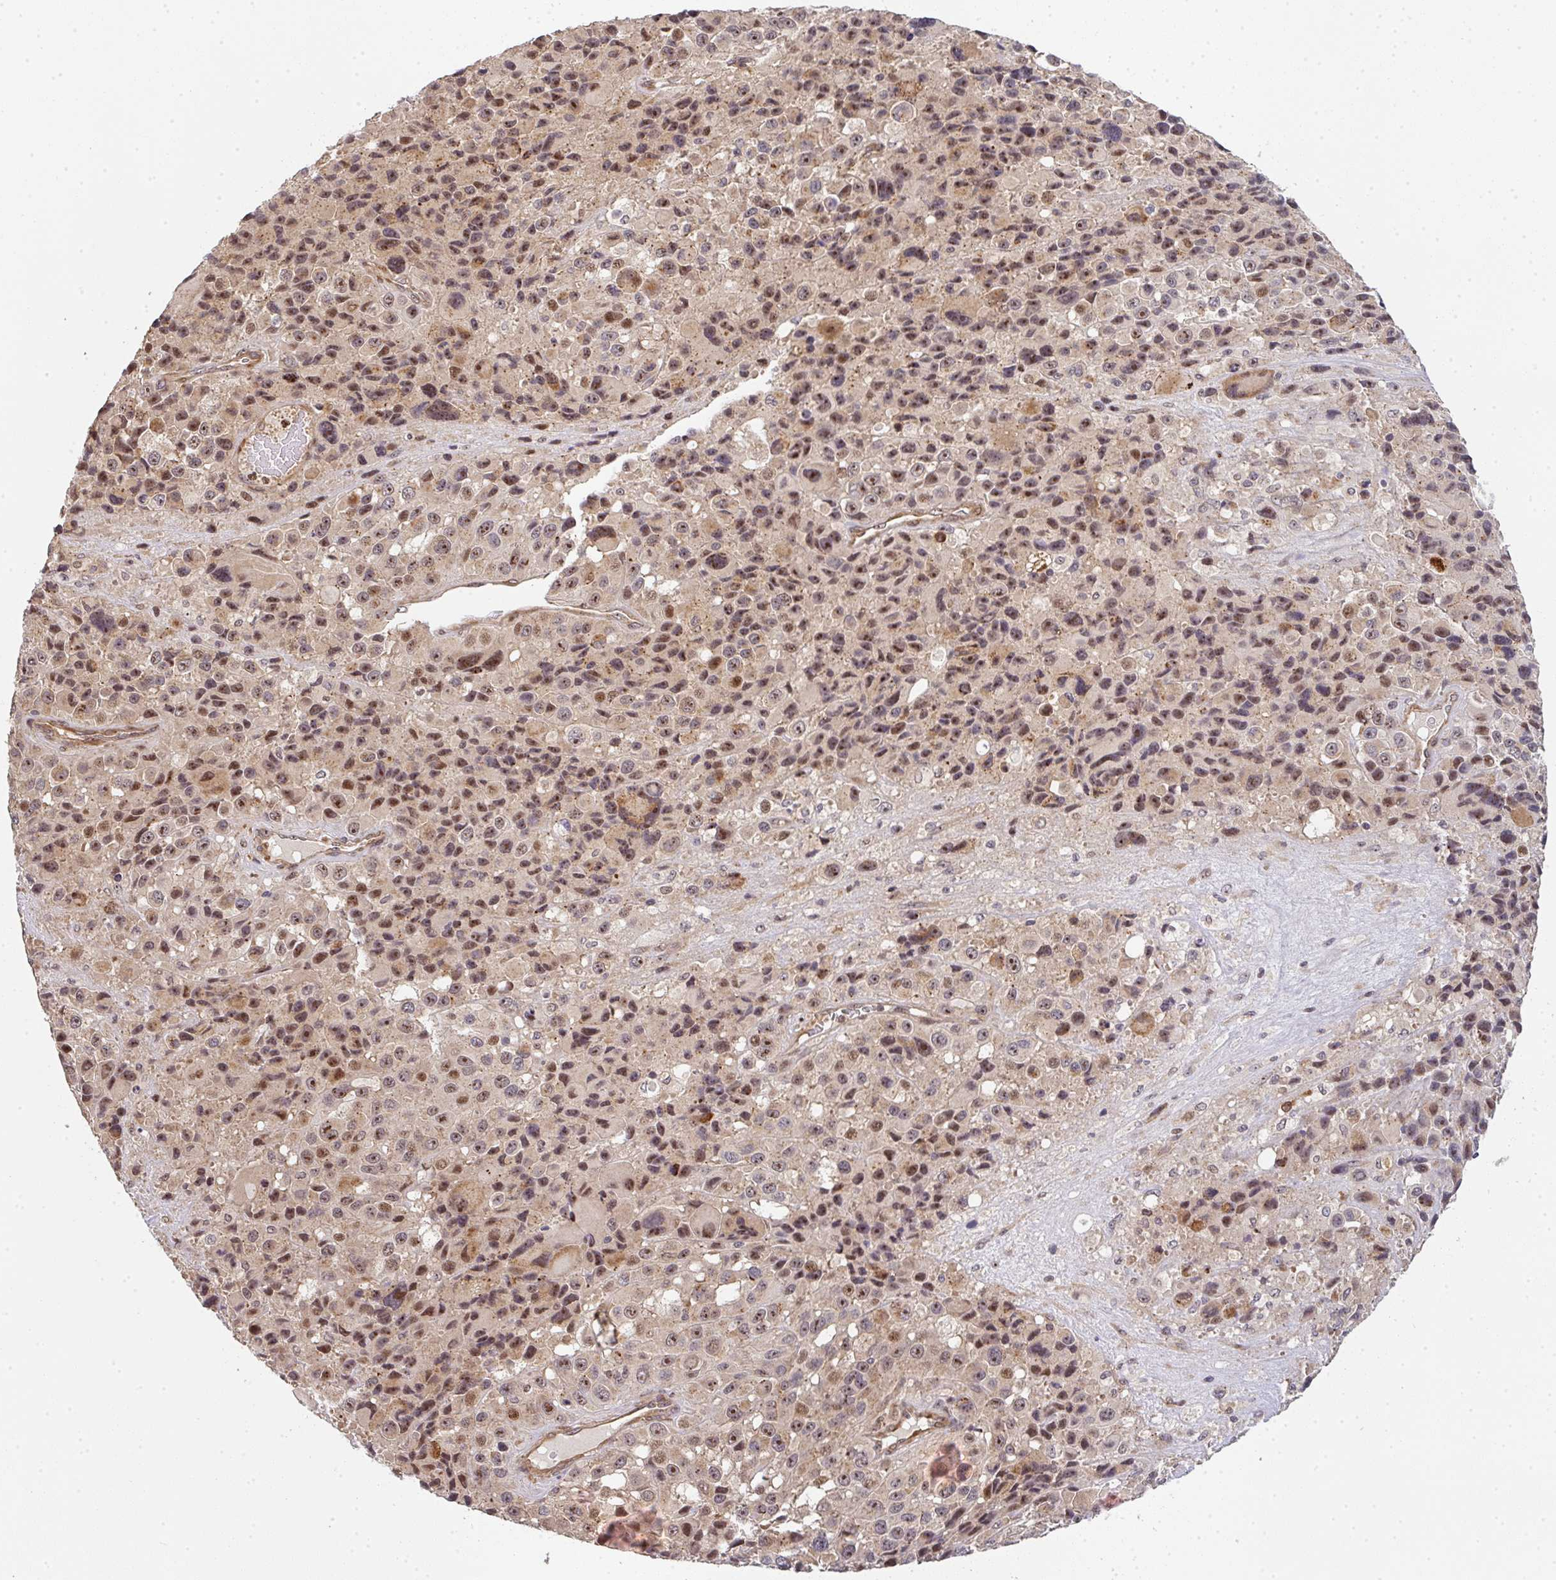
{"staining": {"intensity": "moderate", "quantity": ">75%", "location": "nuclear"}, "tissue": "melanoma", "cell_type": "Tumor cells", "image_type": "cancer", "snomed": [{"axis": "morphology", "description": "Malignant melanoma, Metastatic site"}, {"axis": "topography", "description": "Lymph node"}], "caption": "This histopathology image shows melanoma stained with immunohistochemistry to label a protein in brown. The nuclear of tumor cells show moderate positivity for the protein. Nuclei are counter-stained blue.", "gene": "SIMC1", "patient": {"sex": "female", "age": 65}}